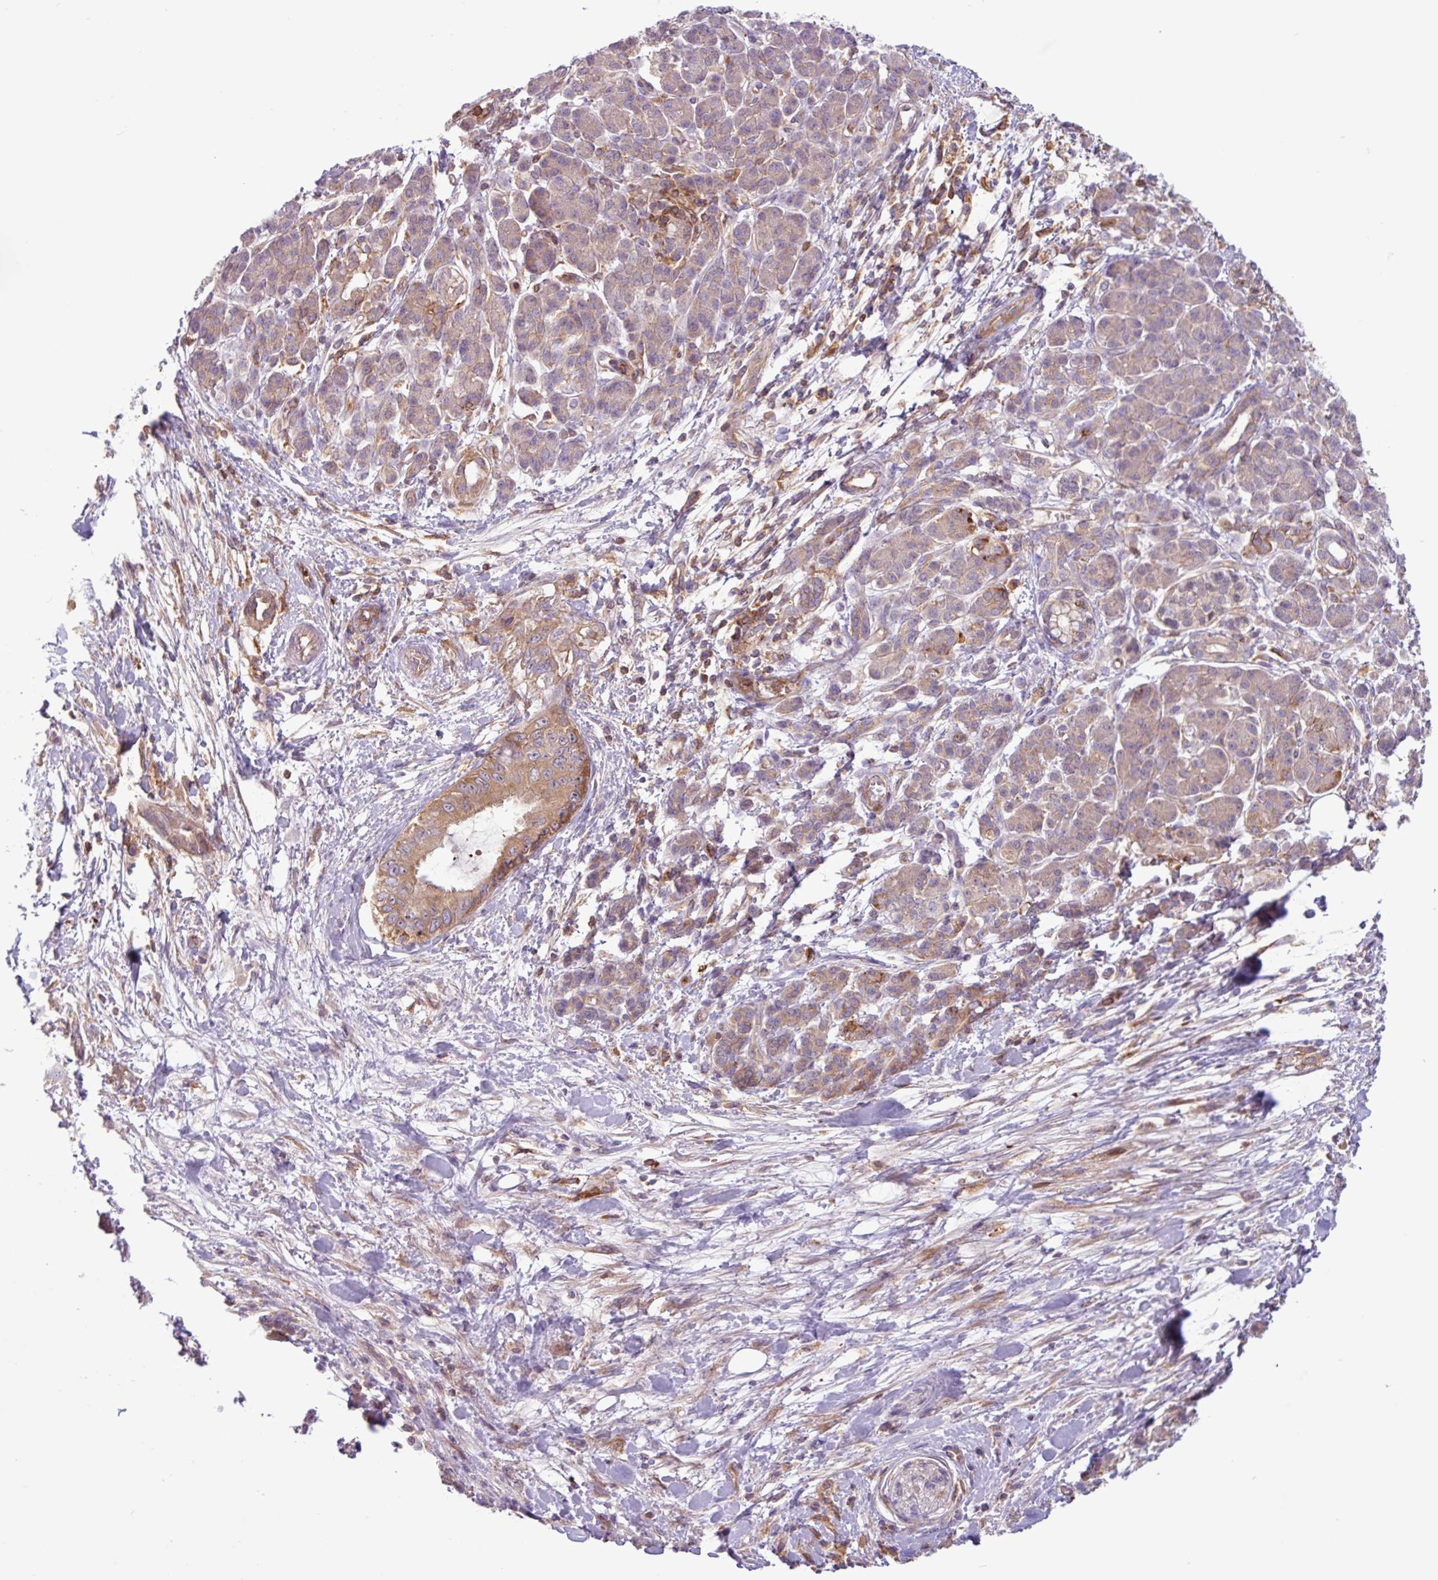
{"staining": {"intensity": "moderate", "quantity": ">75%", "location": "cytoplasmic/membranous"}, "tissue": "pancreatic cancer", "cell_type": "Tumor cells", "image_type": "cancer", "snomed": [{"axis": "morphology", "description": "Adenocarcinoma, NOS"}, {"axis": "topography", "description": "Pancreas"}], "caption": "Brown immunohistochemical staining in adenocarcinoma (pancreatic) demonstrates moderate cytoplasmic/membranous positivity in approximately >75% of tumor cells.", "gene": "ACTR3", "patient": {"sex": "male", "age": 48}}